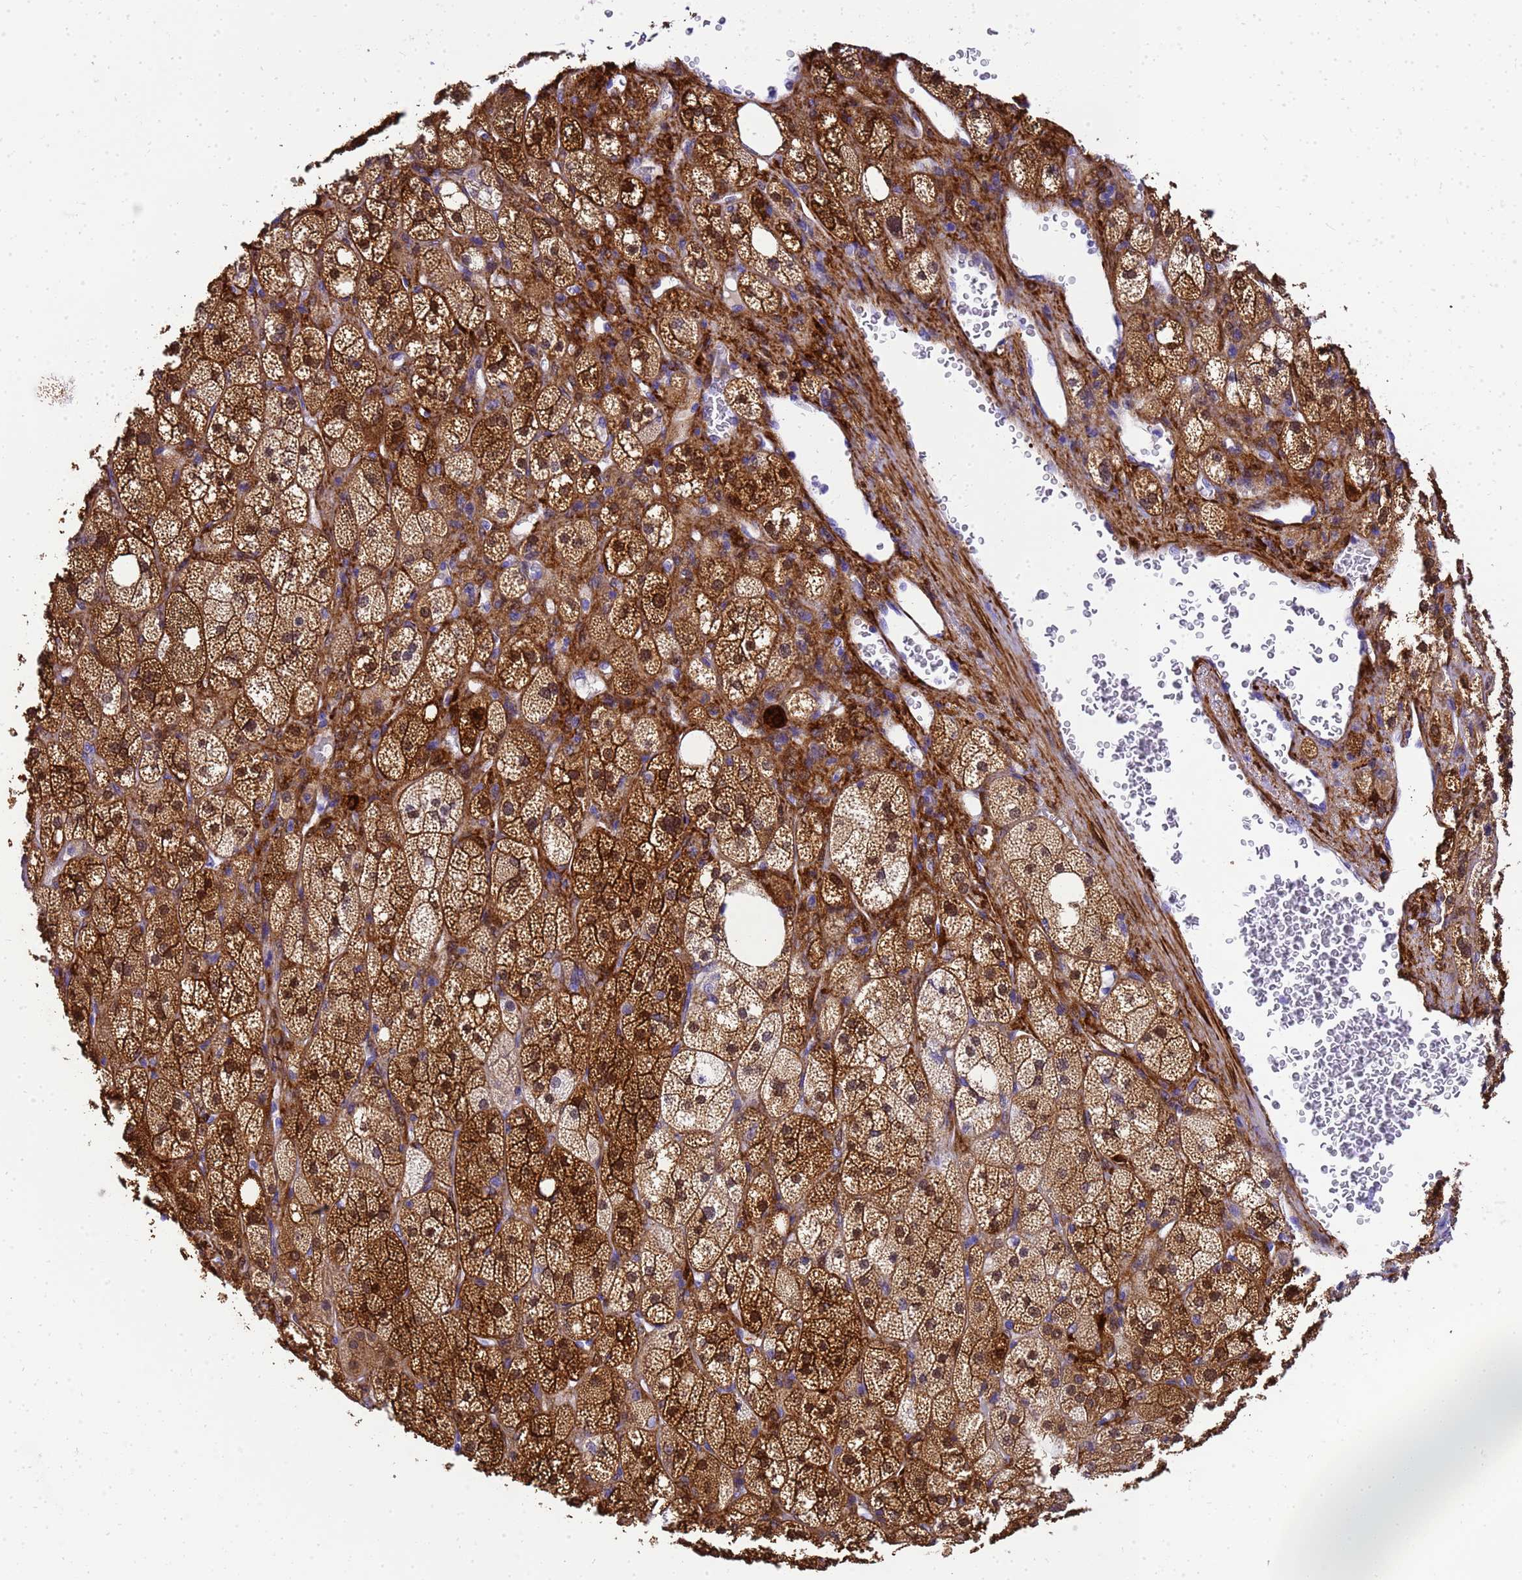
{"staining": {"intensity": "strong", "quantity": ">75%", "location": "cytoplasmic/membranous"}, "tissue": "adrenal gland", "cell_type": "Glandular cells", "image_type": "normal", "snomed": [{"axis": "morphology", "description": "Normal tissue, NOS"}, {"axis": "topography", "description": "Adrenal gland"}], "caption": "The immunohistochemical stain highlights strong cytoplasmic/membranous positivity in glandular cells of unremarkable adrenal gland.", "gene": "HSPB6", "patient": {"sex": "male", "age": 61}}